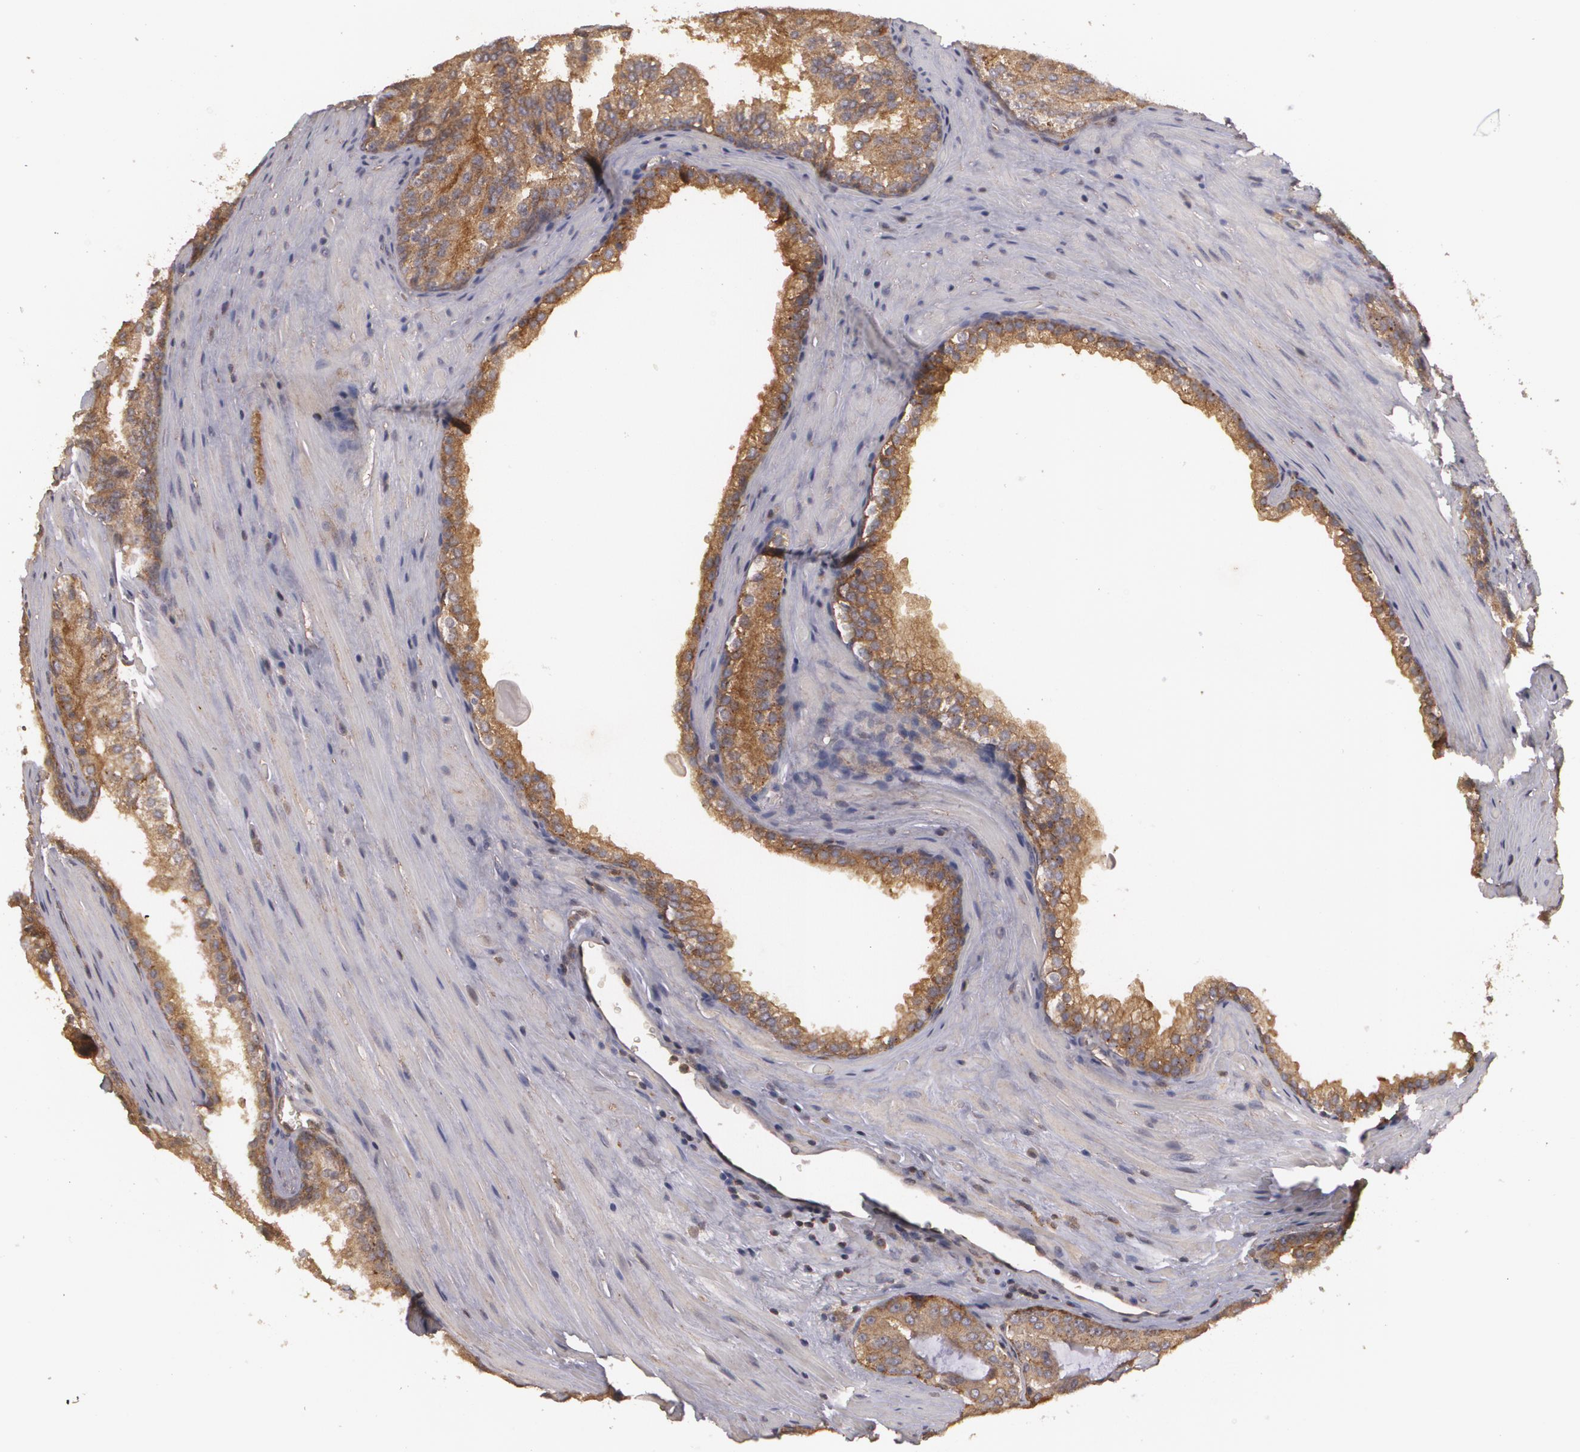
{"staining": {"intensity": "moderate", "quantity": ">75%", "location": "cytoplasmic/membranous"}, "tissue": "prostate cancer", "cell_type": "Tumor cells", "image_type": "cancer", "snomed": [{"axis": "morphology", "description": "Adenocarcinoma, Medium grade"}, {"axis": "topography", "description": "Prostate"}], "caption": "Prostate cancer (adenocarcinoma (medium-grade)) stained with DAB (3,3'-diaminobenzidine) IHC demonstrates medium levels of moderate cytoplasmic/membranous staining in approximately >75% of tumor cells.", "gene": "HRAS", "patient": {"sex": "male", "age": 72}}